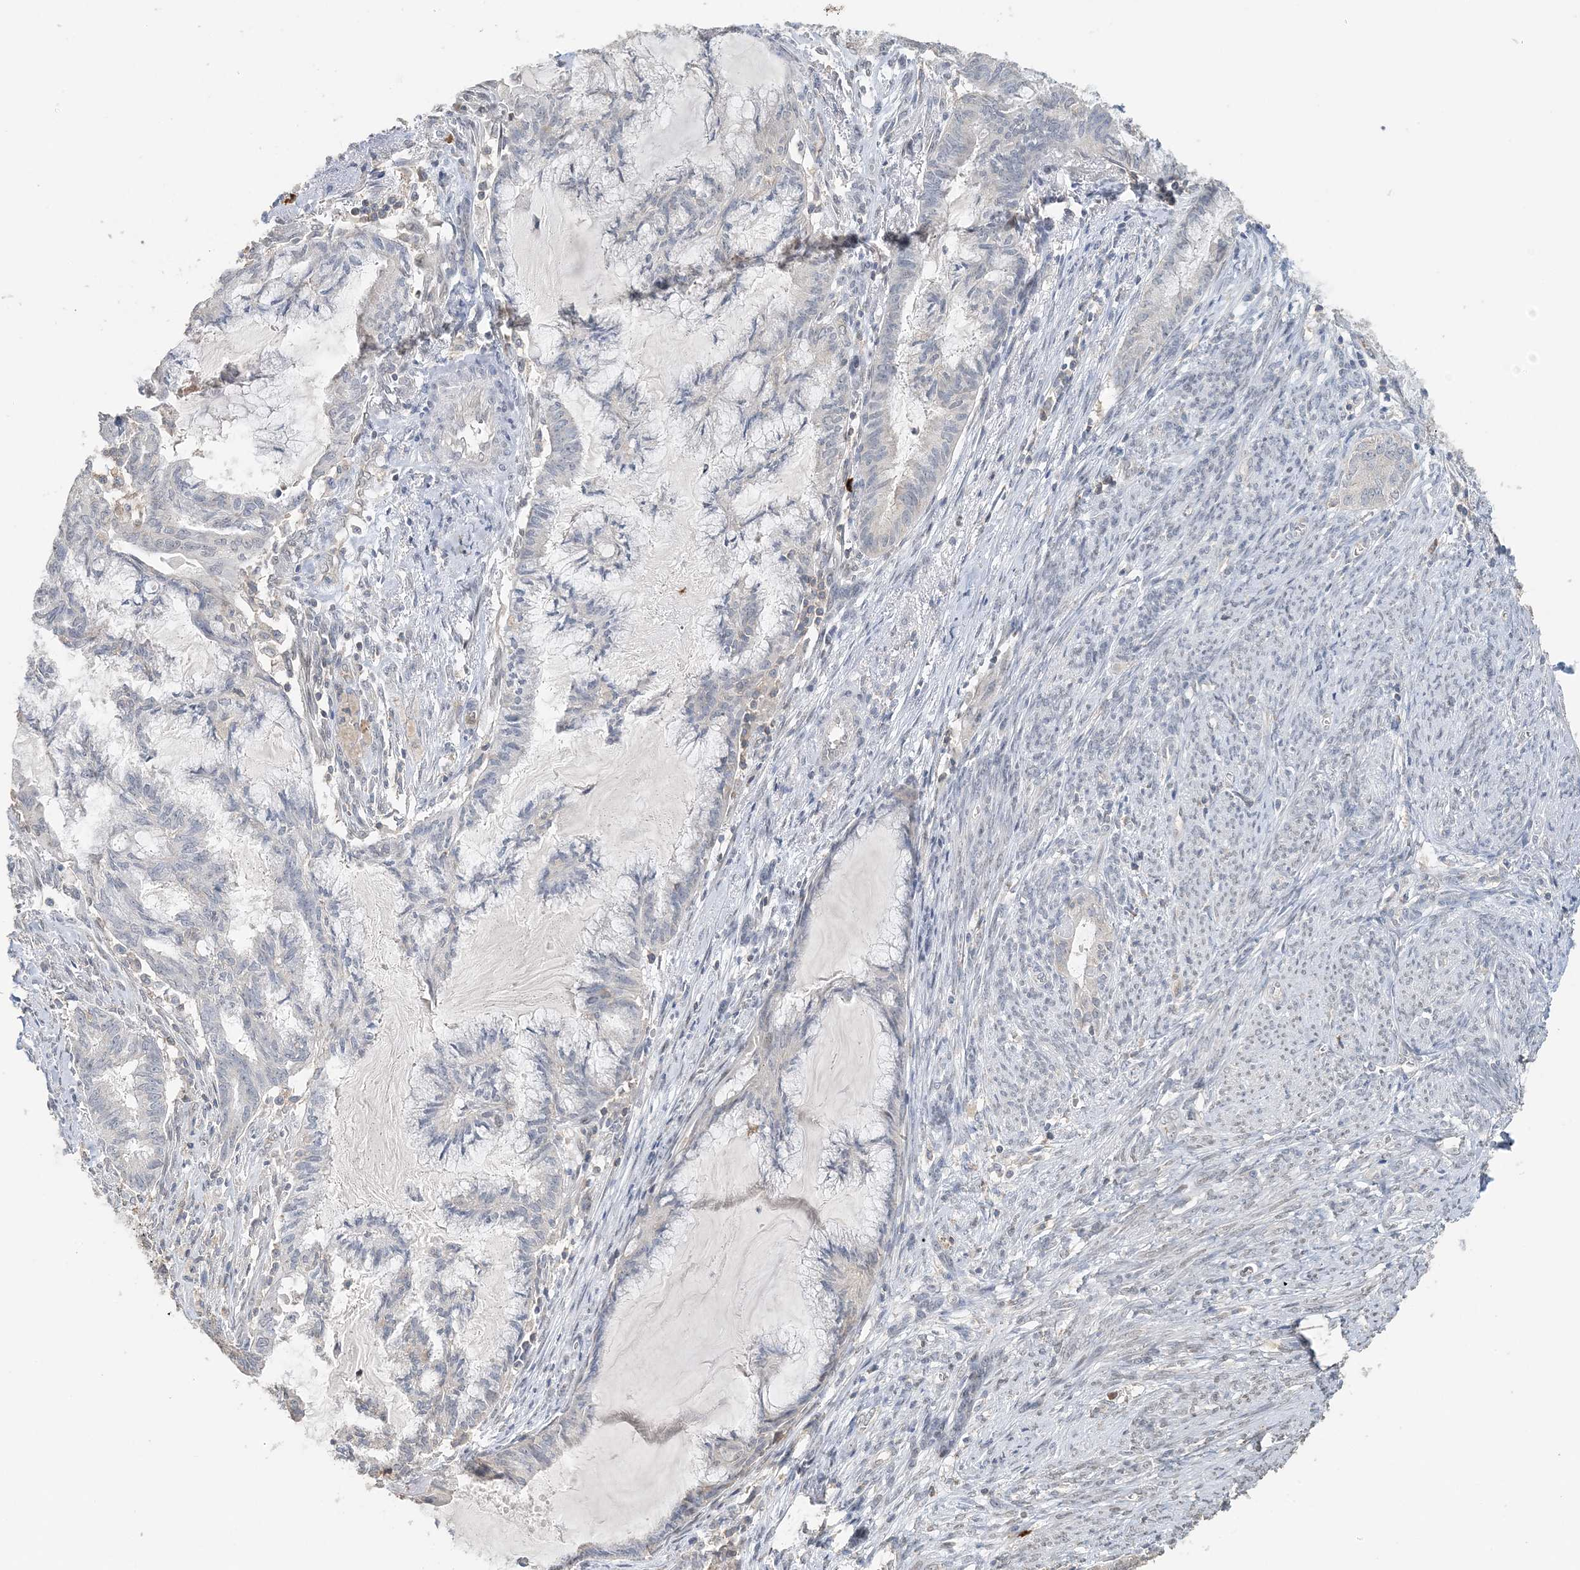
{"staining": {"intensity": "negative", "quantity": "none", "location": "none"}, "tissue": "endometrial cancer", "cell_type": "Tumor cells", "image_type": "cancer", "snomed": [{"axis": "morphology", "description": "Adenocarcinoma, NOS"}, {"axis": "topography", "description": "Endometrium"}], "caption": "A histopathology image of adenocarcinoma (endometrial) stained for a protein exhibits no brown staining in tumor cells.", "gene": "FAM110A", "patient": {"sex": "female", "age": 86}}